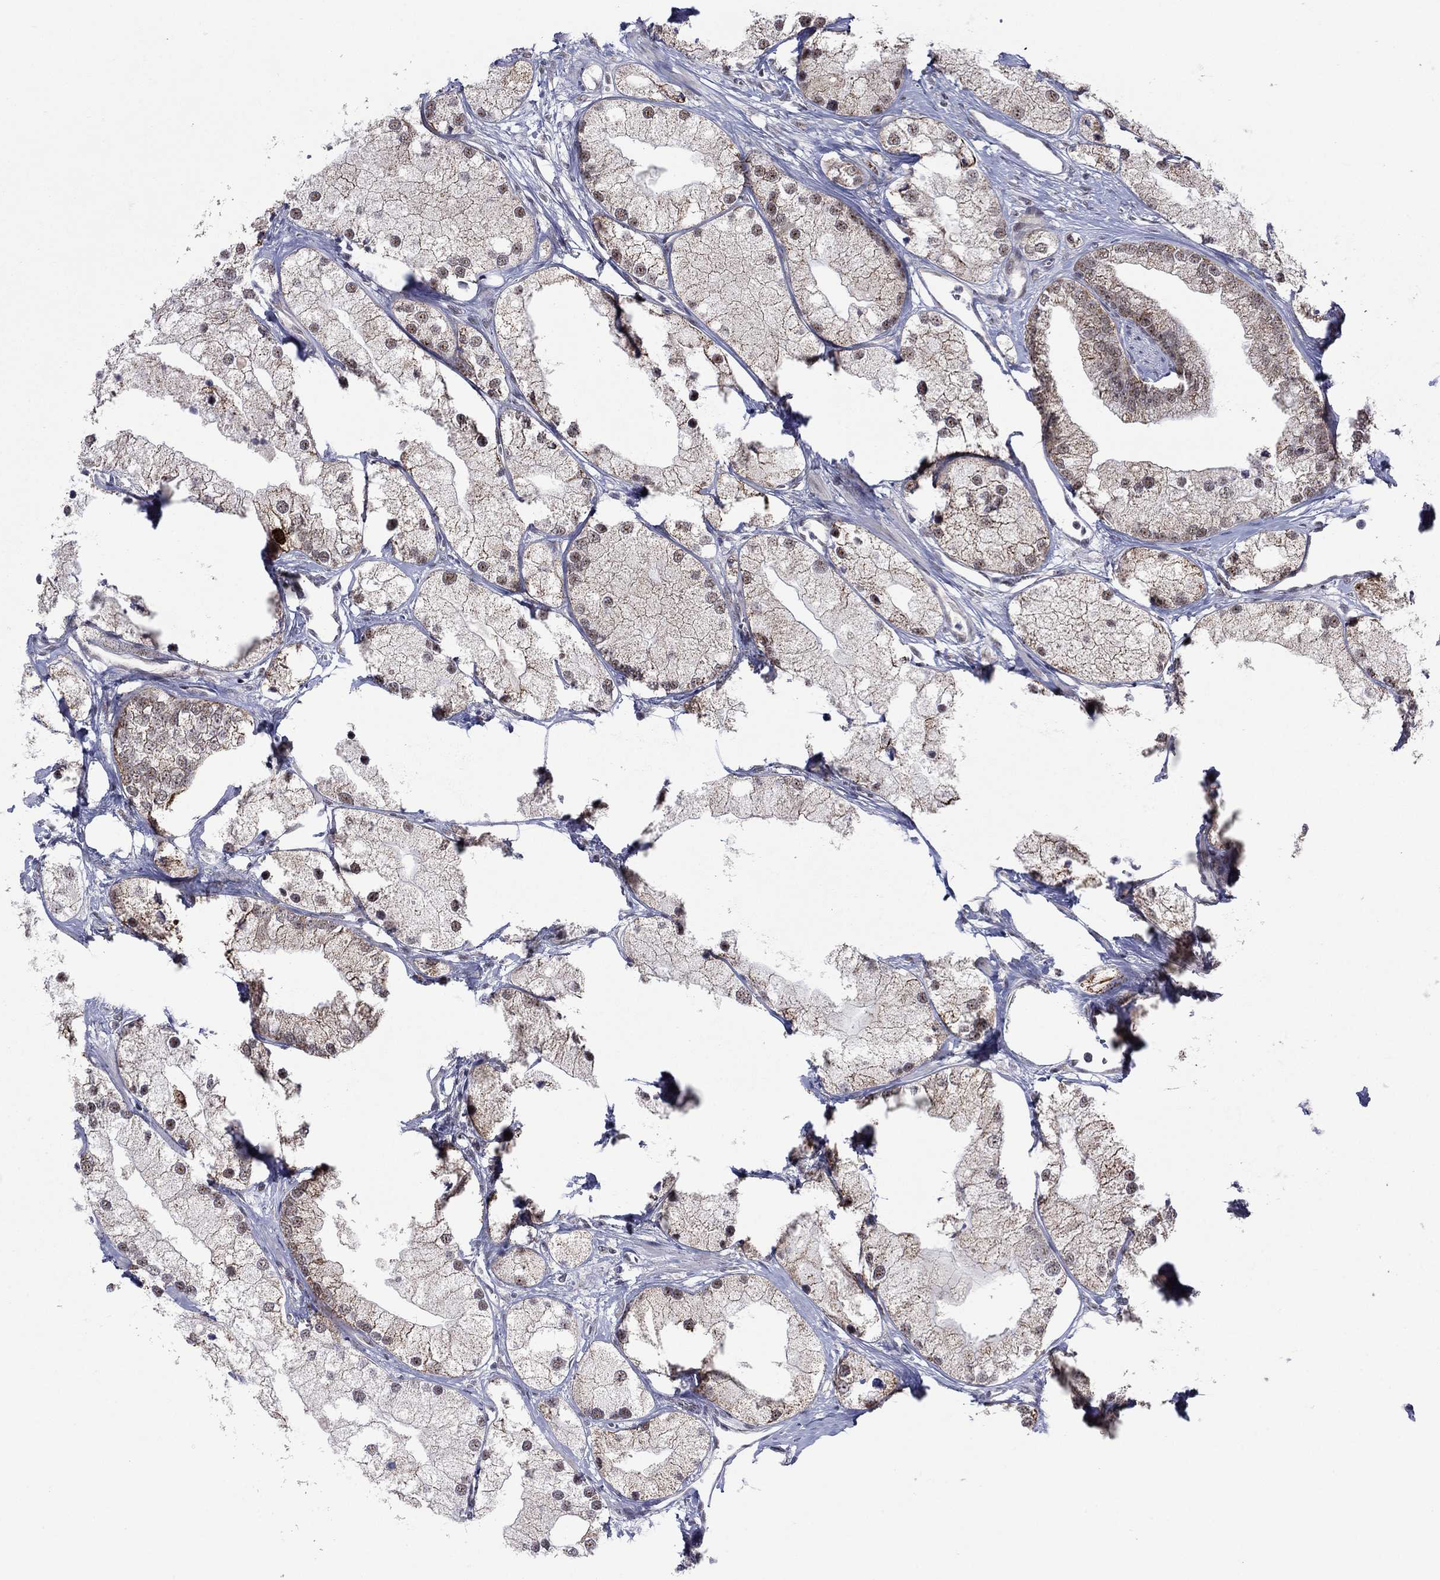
{"staining": {"intensity": "negative", "quantity": "none", "location": "none"}, "tissue": "prostate cancer", "cell_type": "Tumor cells", "image_type": "cancer", "snomed": [{"axis": "morphology", "description": "Adenocarcinoma, NOS"}, {"axis": "topography", "description": "Prostate and seminal vesicle, NOS"}, {"axis": "topography", "description": "Prostate"}], "caption": "Immunohistochemical staining of human adenocarcinoma (prostate) shows no significant positivity in tumor cells. Nuclei are stained in blue.", "gene": "CDCA5", "patient": {"sex": "male", "age": 79}}